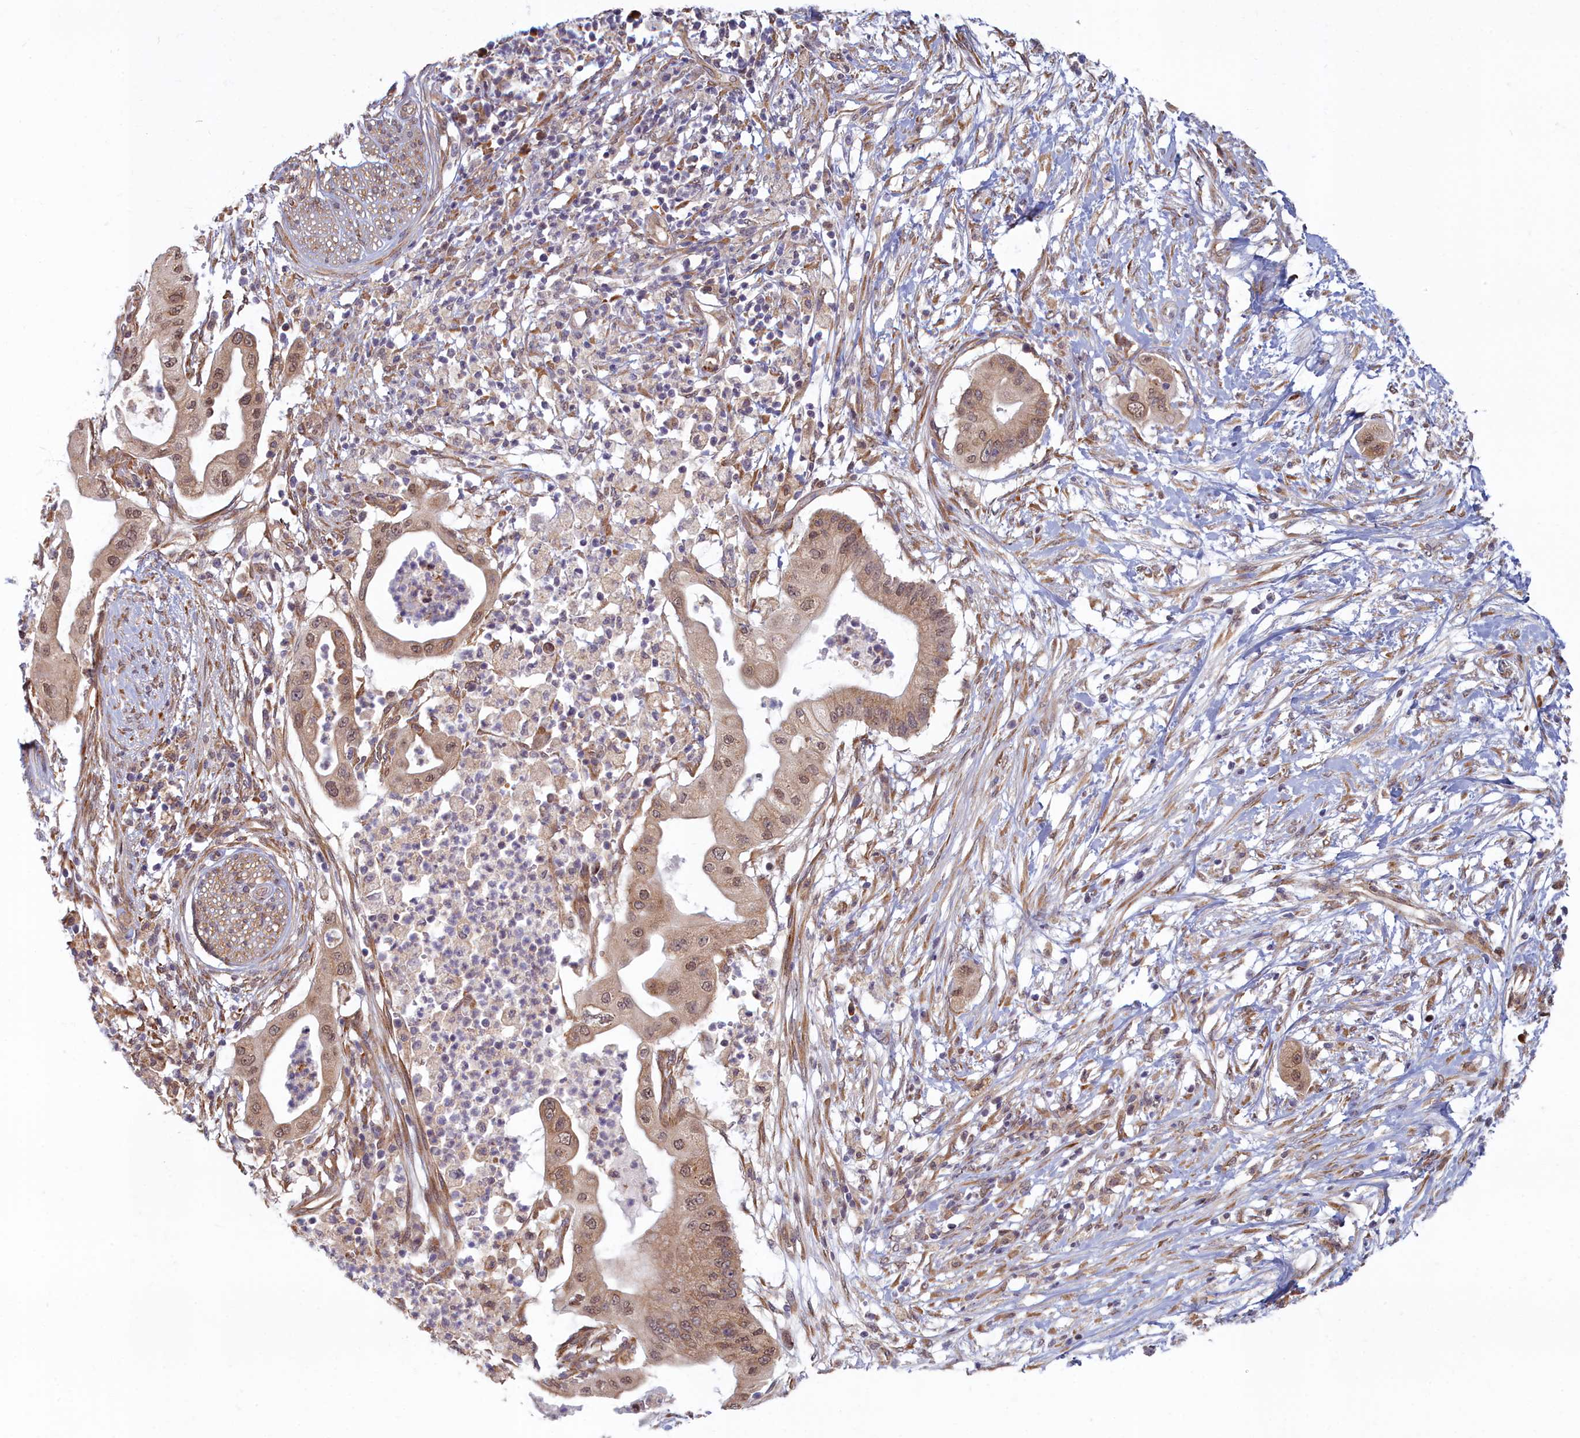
{"staining": {"intensity": "moderate", "quantity": ">75%", "location": "cytoplasmic/membranous,nuclear"}, "tissue": "pancreatic cancer", "cell_type": "Tumor cells", "image_type": "cancer", "snomed": [{"axis": "morphology", "description": "Adenocarcinoma, NOS"}, {"axis": "topography", "description": "Pancreas"}], "caption": "Protein staining of adenocarcinoma (pancreatic) tissue demonstrates moderate cytoplasmic/membranous and nuclear staining in approximately >75% of tumor cells. (DAB (3,3'-diaminobenzidine) IHC with brightfield microscopy, high magnification).", "gene": "MAK16", "patient": {"sex": "male", "age": 68}}